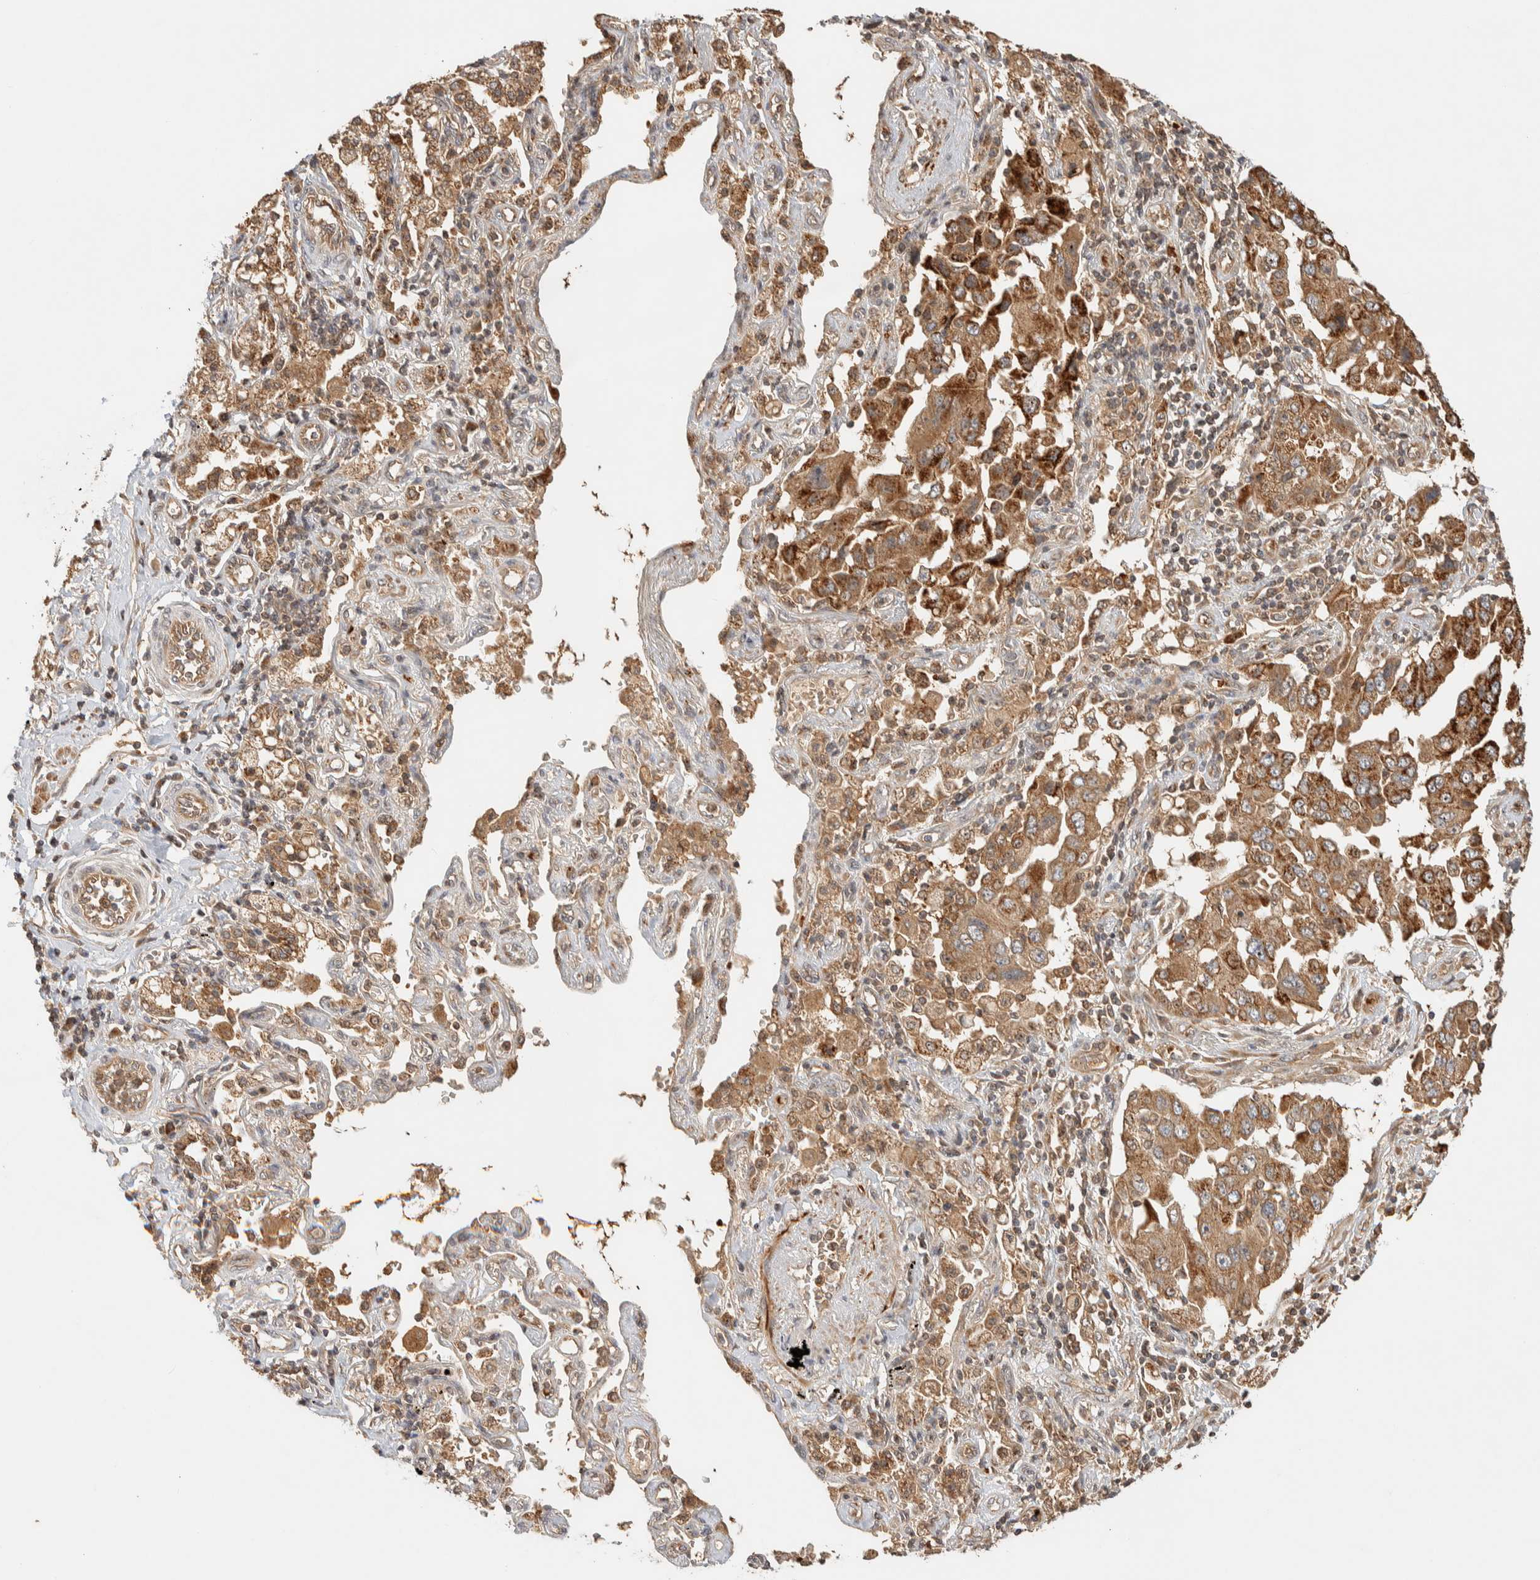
{"staining": {"intensity": "moderate", "quantity": ">75%", "location": "cytoplasmic/membranous"}, "tissue": "lung cancer", "cell_type": "Tumor cells", "image_type": "cancer", "snomed": [{"axis": "morphology", "description": "Adenocarcinoma, NOS"}, {"axis": "topography", "description": "Lung"}], "caption": "An image showing moderate cytoplasmic/membranous expression in approximately >75% of tumor cells in lung adenocarcinoma, as visualized by brown immunohistochemical staining.", "gene": "TTI2", "patient": {"sex": "female", "age": 65}}